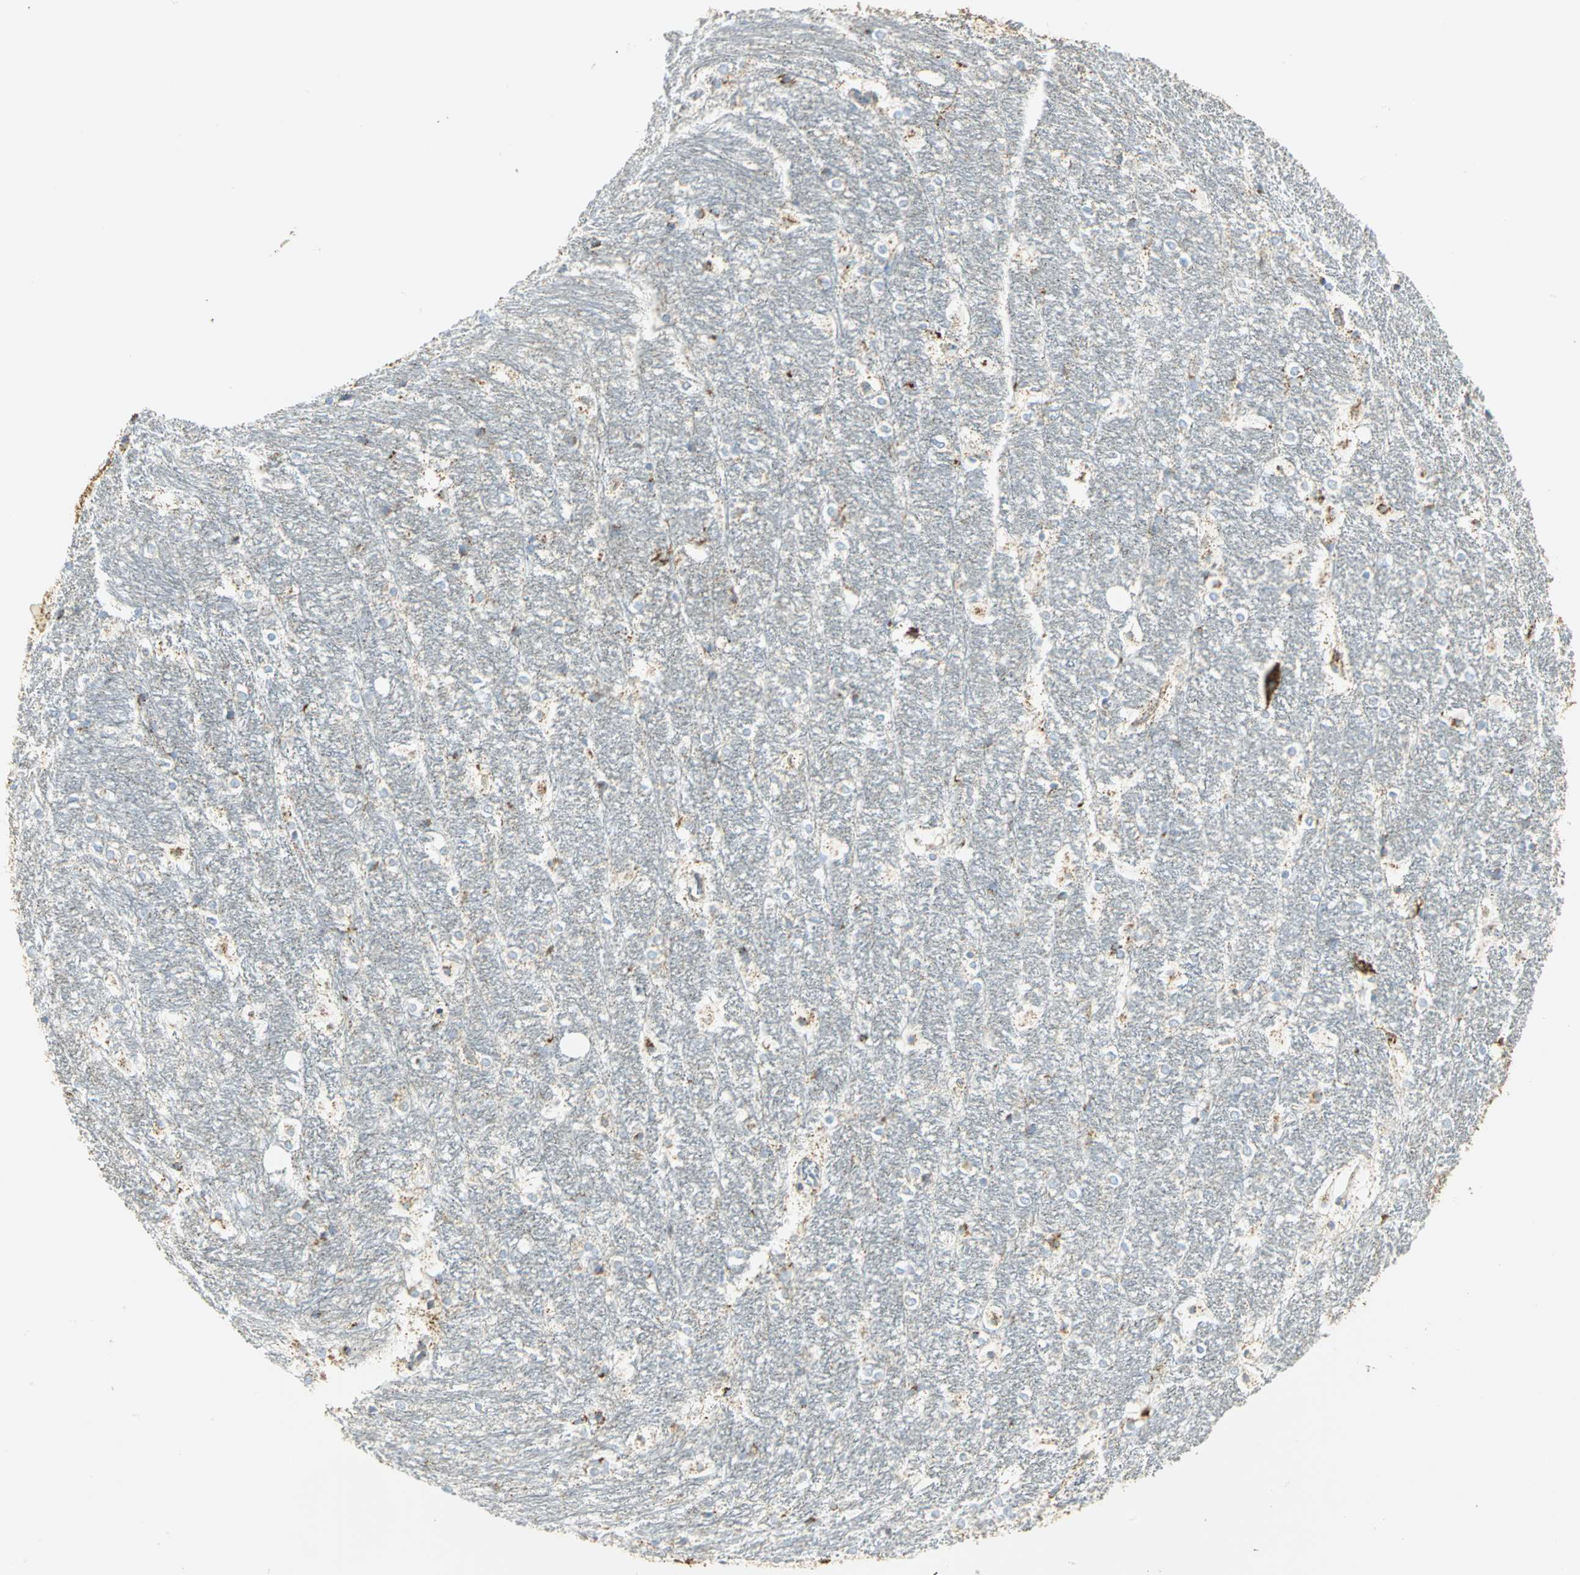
{"staining": {"intensity": "weak", "quantity": "25%-75%", "location": "cytoplasmic/membranous"}, "tissue": "hippocampus", "cell_type": "Glial cells", "image_type": "normal", "snomed": [{"axis": "morphology", "description": "Normal tissue, NOS"}, {"axis": "topography", "description": "Hippocampus"}], "caption": "Immunohistochemistry (IHC) of normal hippocampus exhibits low levels of weak cytoplasmic/membranous expression in approximately 25%-75% of glial cells.", "gene": "NTRK1", "patient": {"sex": "female", "age": 19}}